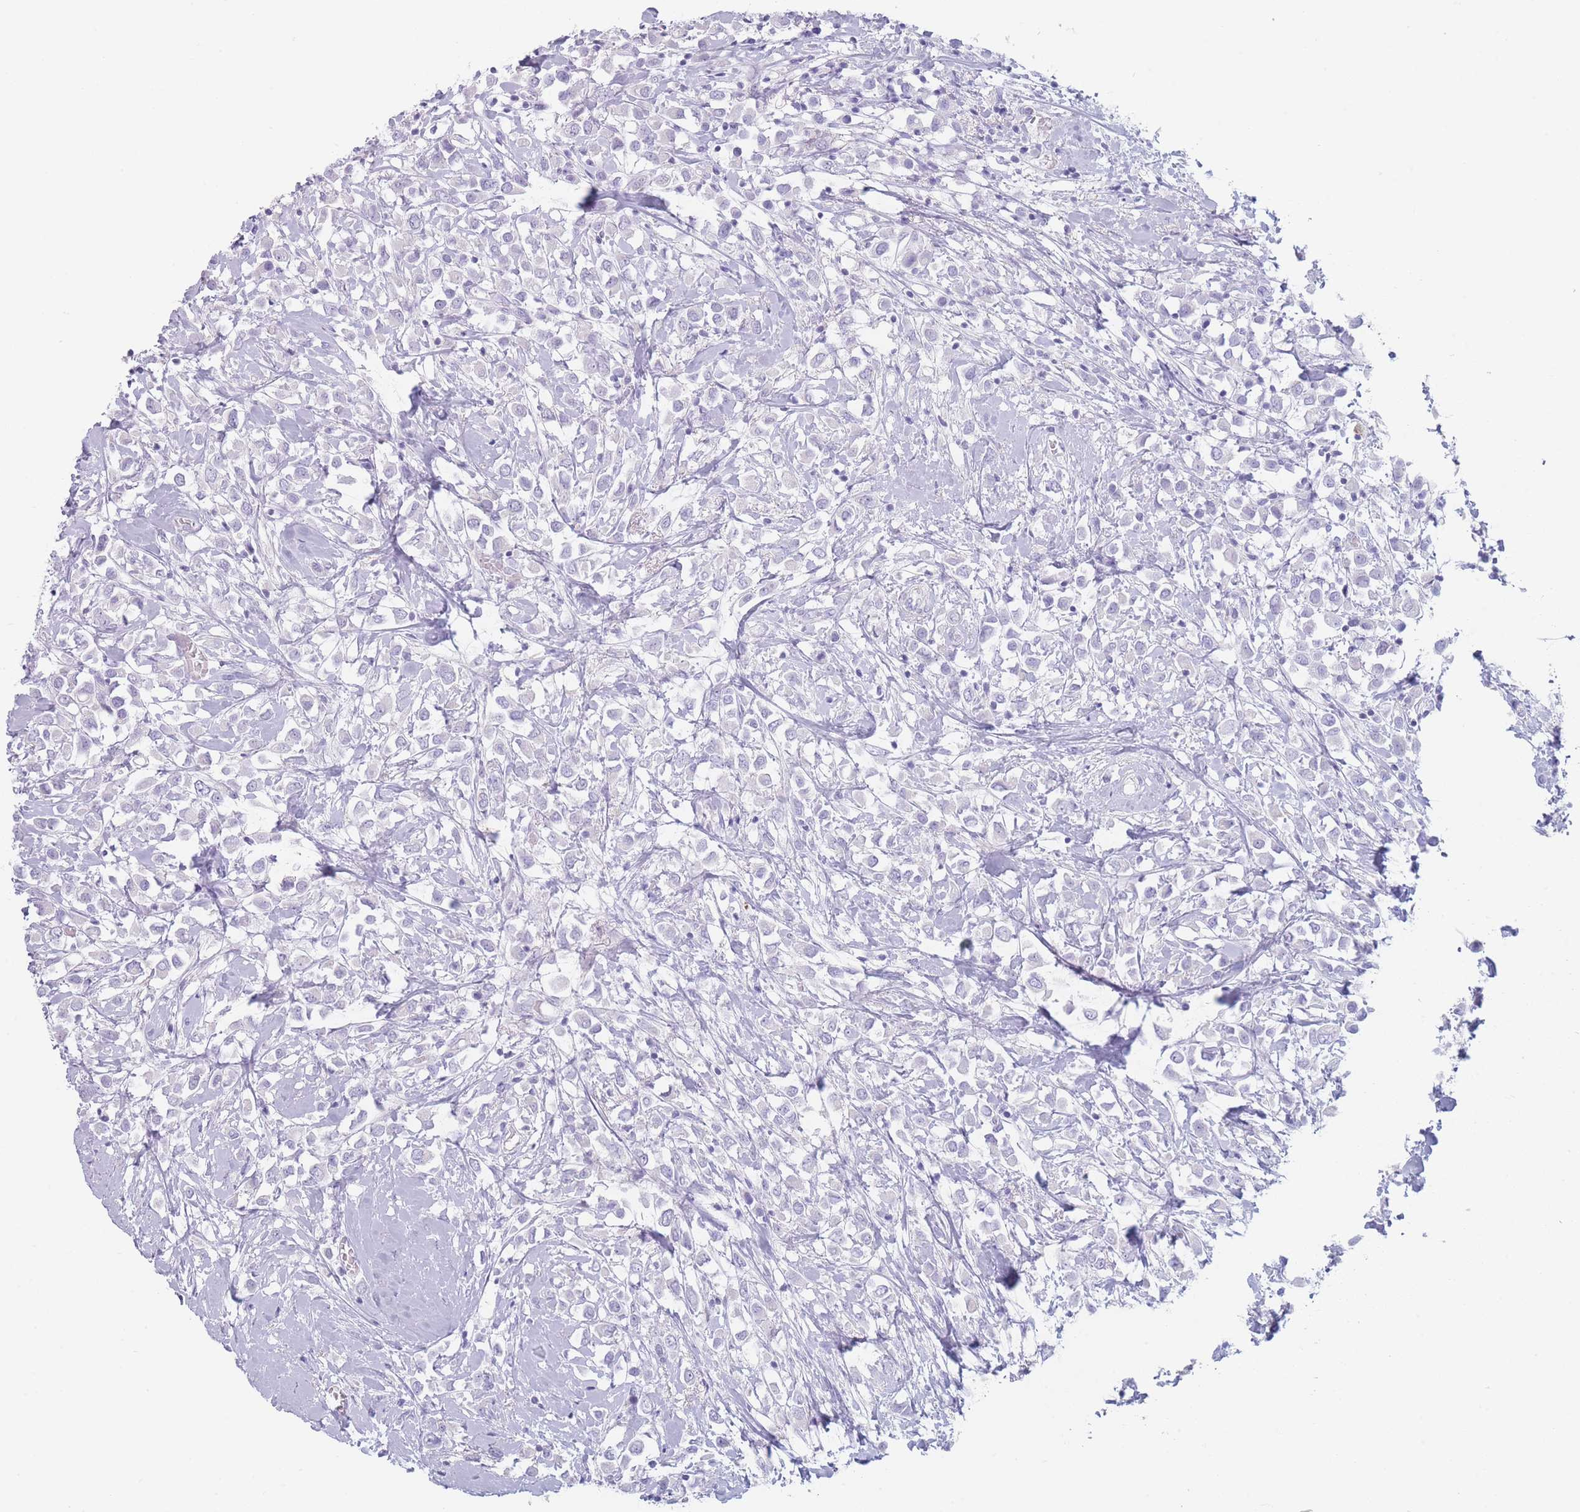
{"staining": {"intensity": "negative", "quantity": "none", "location": "none"}, "tissue": "breast cancer", "cell_type": "Tumor cells", "image_type": "cancer", "snomed": [{"axis": "morphology", "description": "Duct carcinoma"}, {"axis": "topography", "description": "Breast"}], "caption": "This micrograph is of breast cancer (invasive ductal carcinoma) stained with immunohistochemistry to label a protein in brown with the nuclei are counter-stained blue. There is no staining in tumor cells.", "gene": "GPR12", "patient": {"sex": "female", "age": 61}}